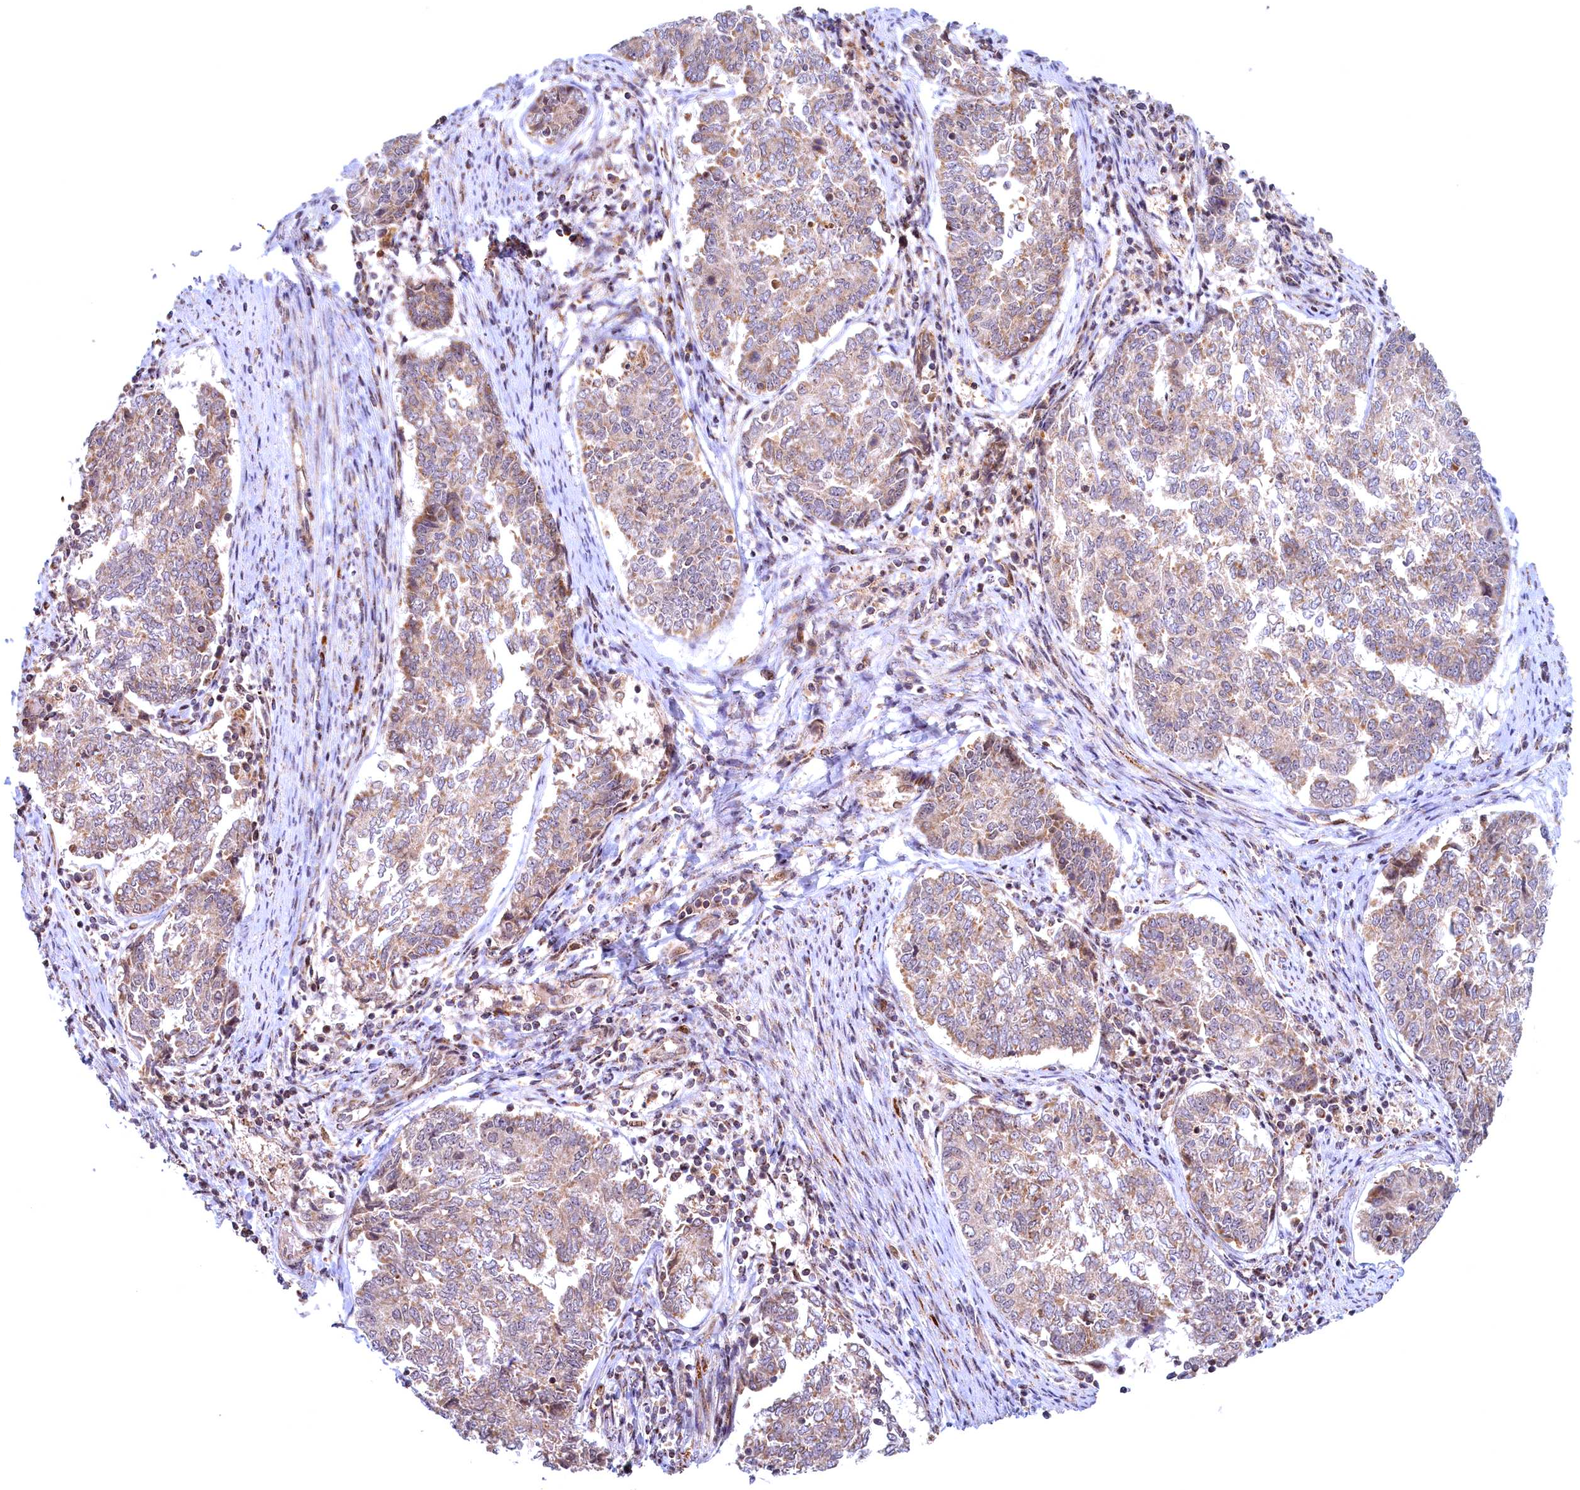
{"staining": {"intensity": "moderate", "quantity": ">75%", "location": "cytoplasmic/membranous"}, "tissue": "endometrial cancer", "cell_type": "Tumor cells", "image_type": "cancer", "snomed": [{"axis": "morphology", "description": "Adenocarcinoma, NOS"}, {"axis": "topography", "description": "Endometrium"}], "caption": "Immunohistochemical staining of human endometrial adenocarcinoma demonstrates moderate cytoplasmic/membranous protein expression in about >75% of tumor cells.", "gene": "PLA2G10", "patient": {"sex": "female", "age": 80}}